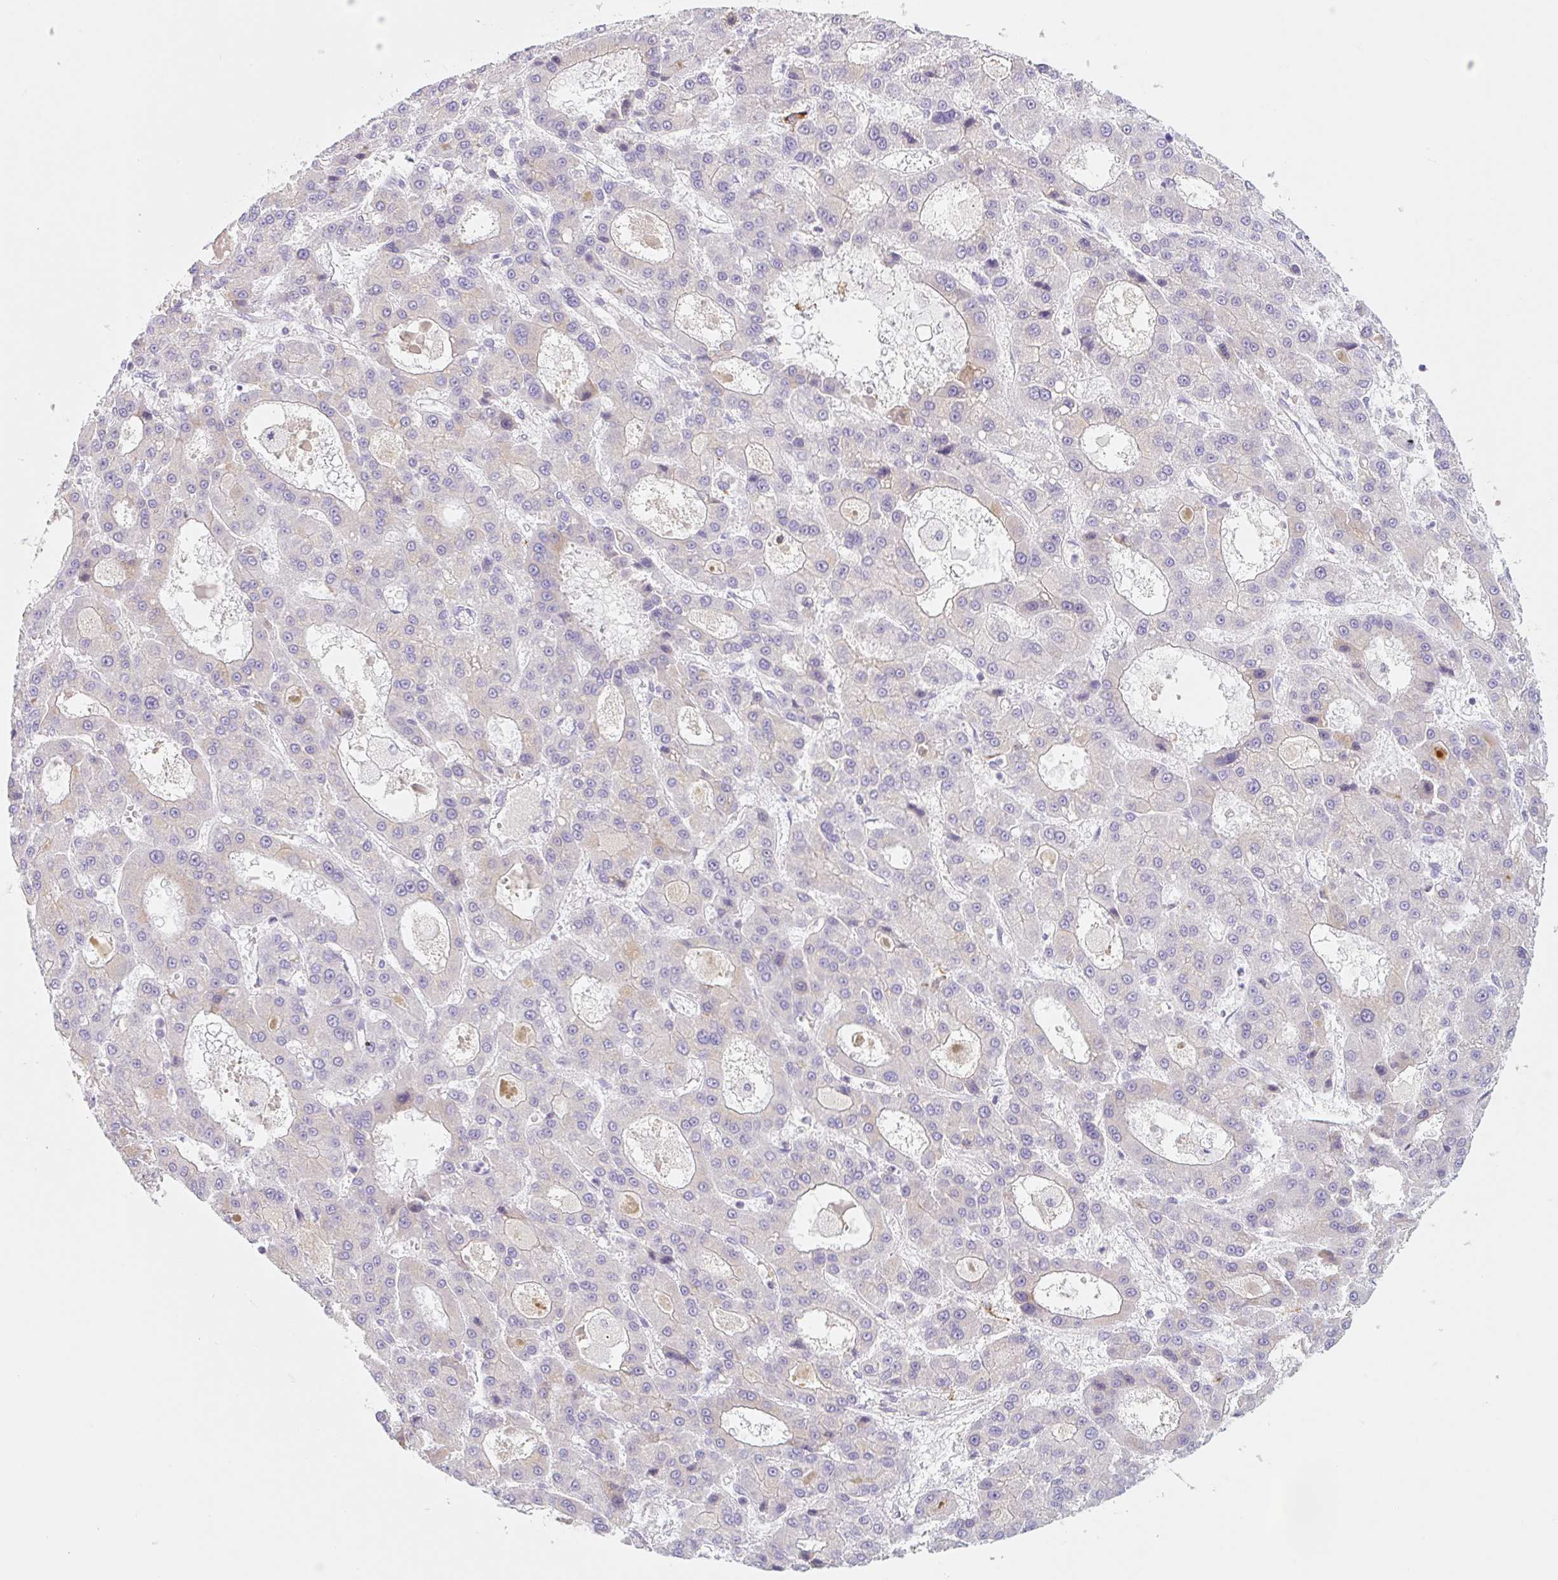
{"staining": {"intensity": "negative", "quantity": "none", "location": "none"}, "tissue": "liver cancer", "cell_type": "Tumor cells", "image_type": "cancer", "snomed": [{"axis": "morphology", "description": "Carcinoma, Hepatocellular, NOS"}, {"axis": "topography", "description": "Liver"}], "caption": "A high-resolution photomicrograph shows IHC staining of hepatocellular carcinoma (liver), which exhibits no significant positivity in tumor cells. (Brightfield microscopy of DAB immunohistochemistry at high magnification).", "gene": "LYVE1", "patient": {"sex": "male", "age": 70}}